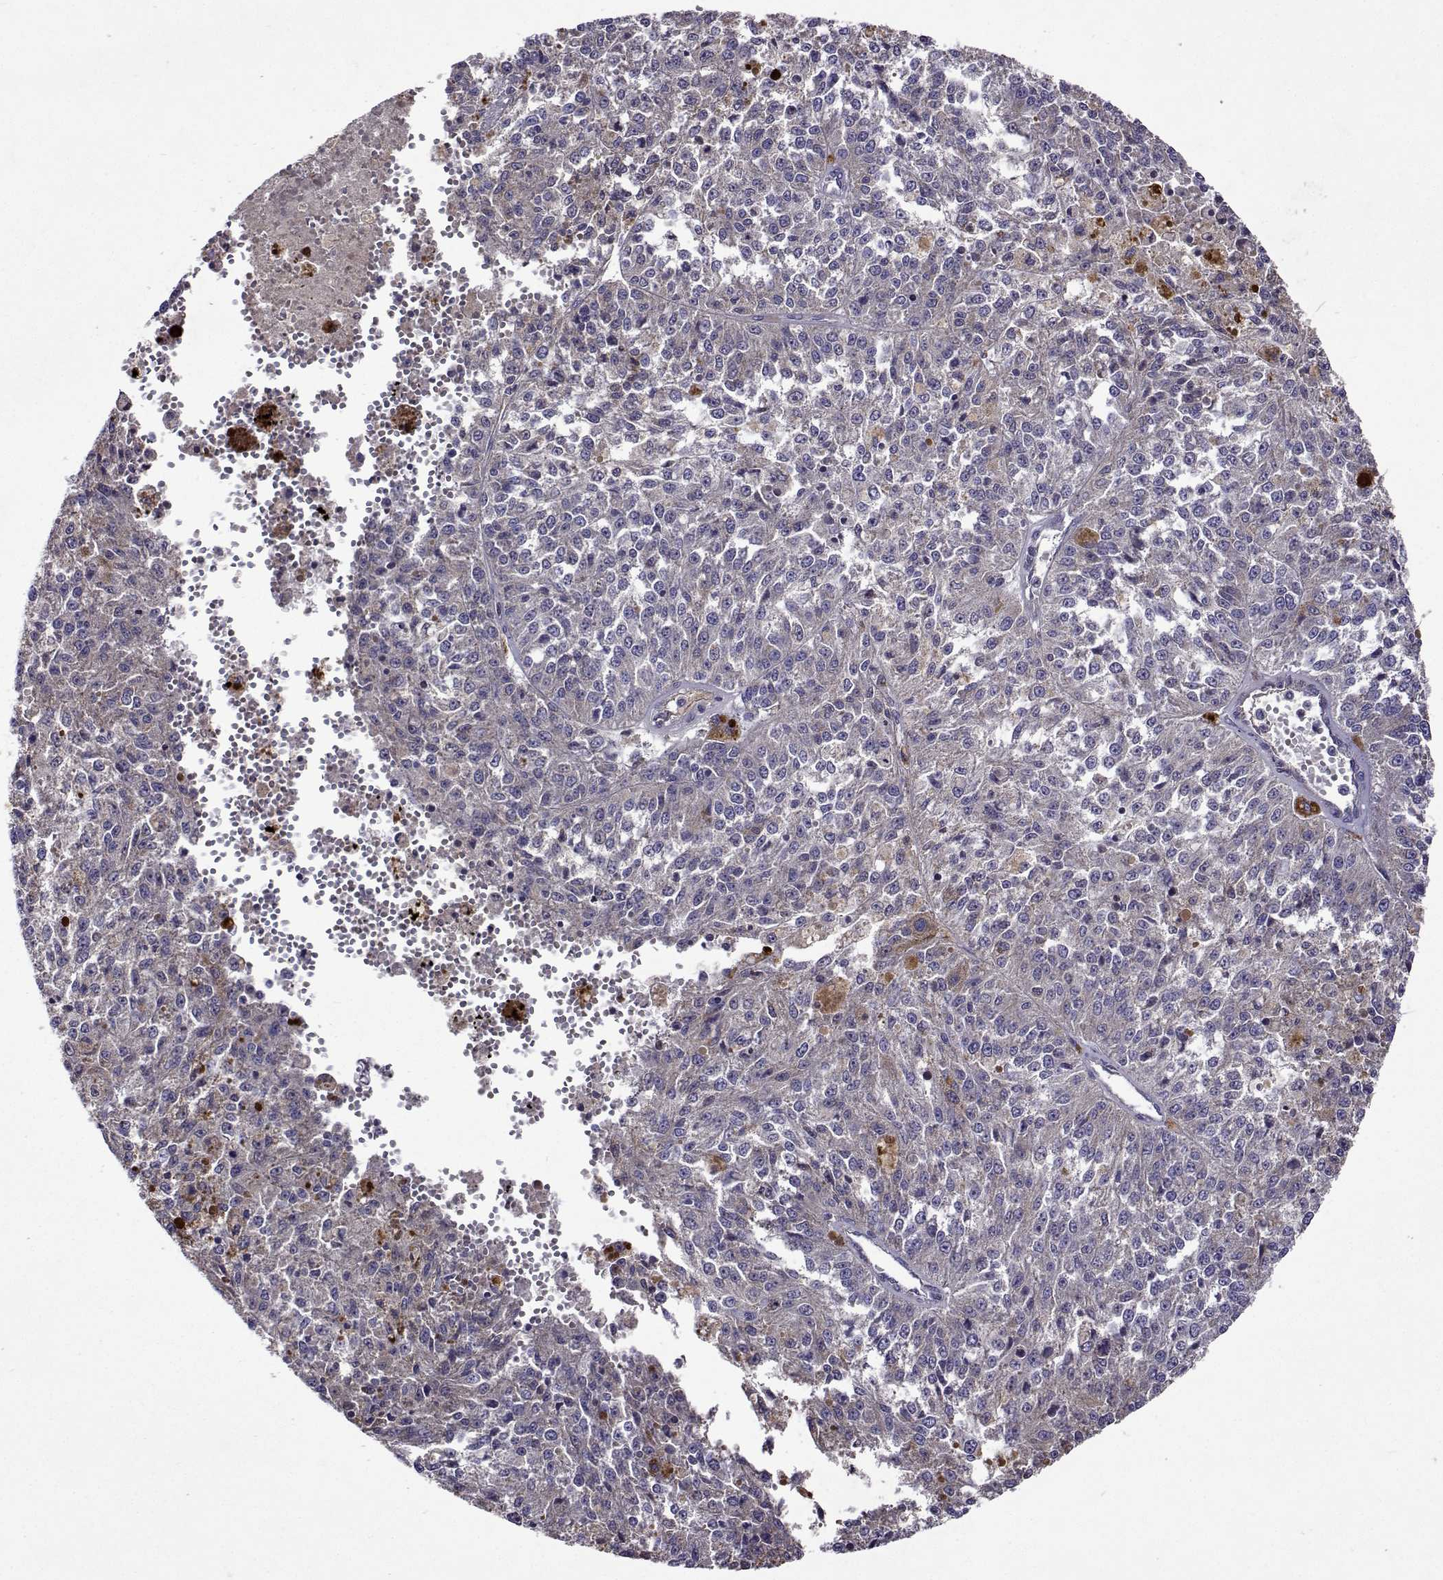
{"staining": {"intensity": "negative", "quantity": "none", "location": "none"}, "tissue": "melanoma", "cell_type": "Tumor cells", "image_type": "cancer", "snomed": [{"axis": "morphology", "description": "Malignant melanoma, Metastatic site"}, {"axis": "topography", "description": "Lymph node"}], "caption": "Histopathology image shows no protein expression in tumor cells of malignant melanoma (metastatic site) tissue.", "gene": "TARBP2", "patient": {"sex": "female", "age": 64}}